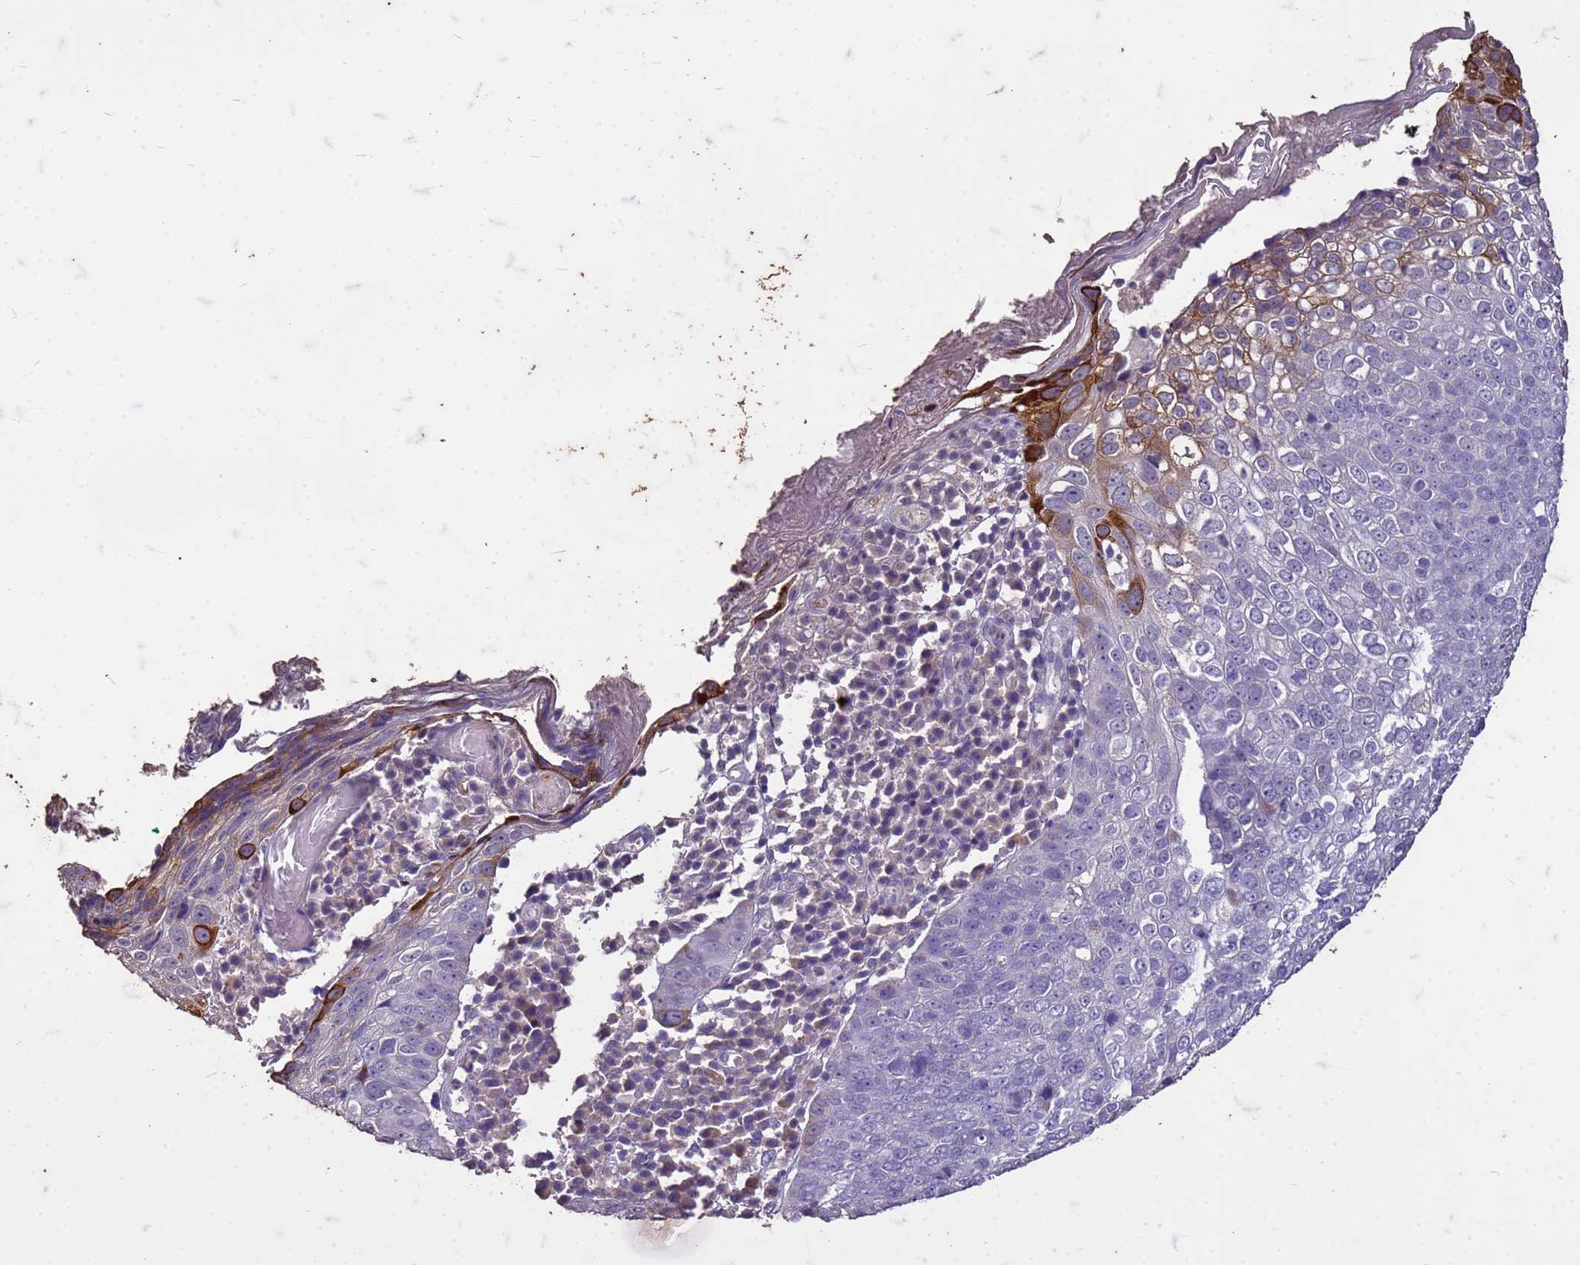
{"staining": {"intensity": "moderate", "quantity": "<25%", "location": "cytoplasmic/membranous"}, "tissue": "skin cancer", "cell_type": "Tumor cells", "image_type": "cancer", "snomed": [{"axis": "morphology", "description": "Squamous cell carcinoma, NOS"}, {"axis": "topography", "description": "Skin"}], "caption": "Skin cancer stained for a protein (brown) demonstrates moderate cytoplasmic/membranous positive expression in approximately <25% of tumor cells.", "gene": "FAM184B", "patient": {"sex": "male", "age": 71}}